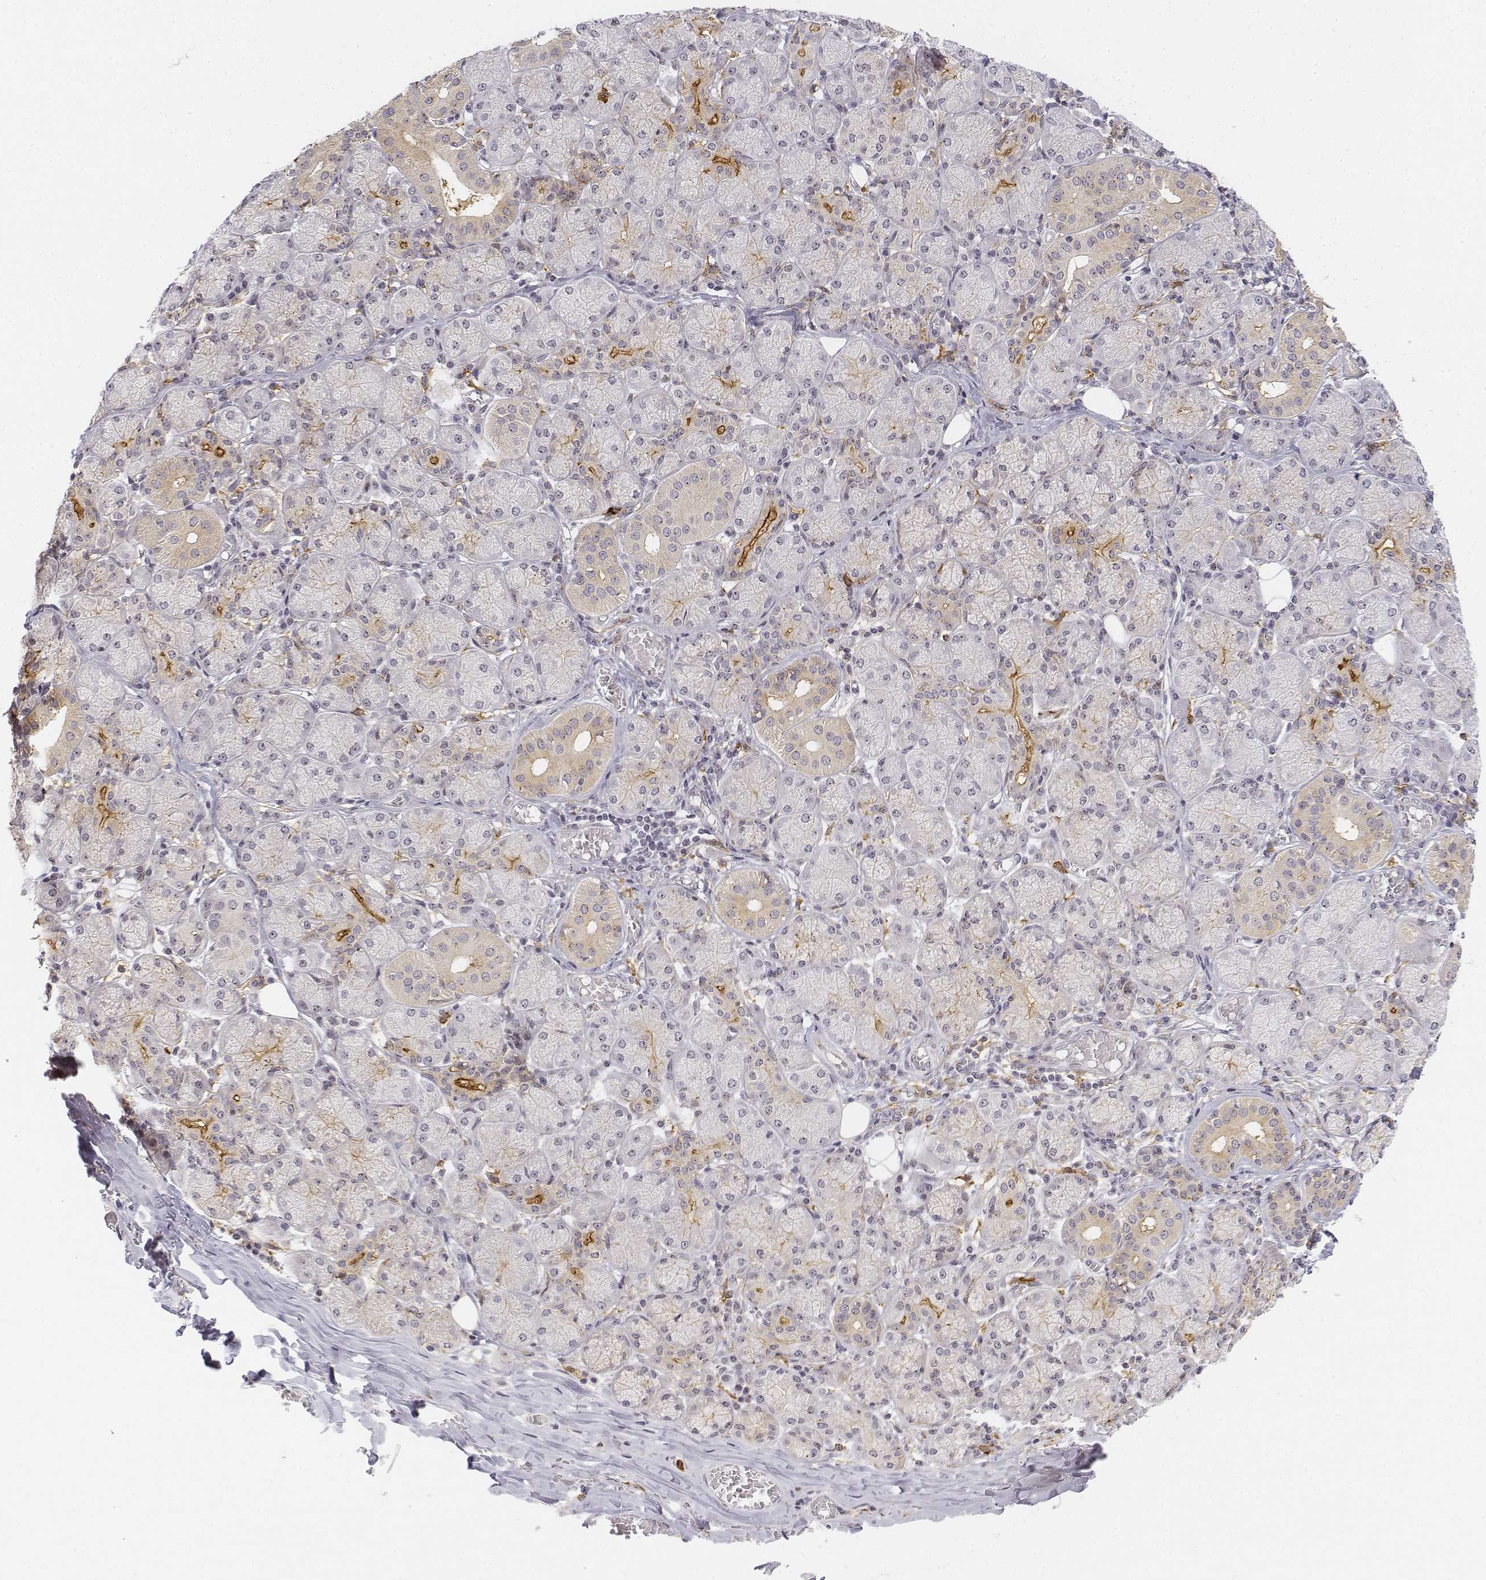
{"staining": {"intensity": "negative", "quantity": "none", "location": "none"}, "tissue": "salivary gland", "cell_type": "Glandular cells", "image_type": "normal", "snomed": [{"axis": "morphology", "description": "Normal tissue, NOS"}, {"axis": "topography", "description": "Salivary gland"}, {"axis": "topography", "description": "Peripheral nerve tissue"}], "caption": "This is an immunohistochemistry (IHC) micrograph of benign human salivary gland. There is no expression in glandular cells.", "gene": "CD14", "patient": {"sex": "female", "age": 24}}